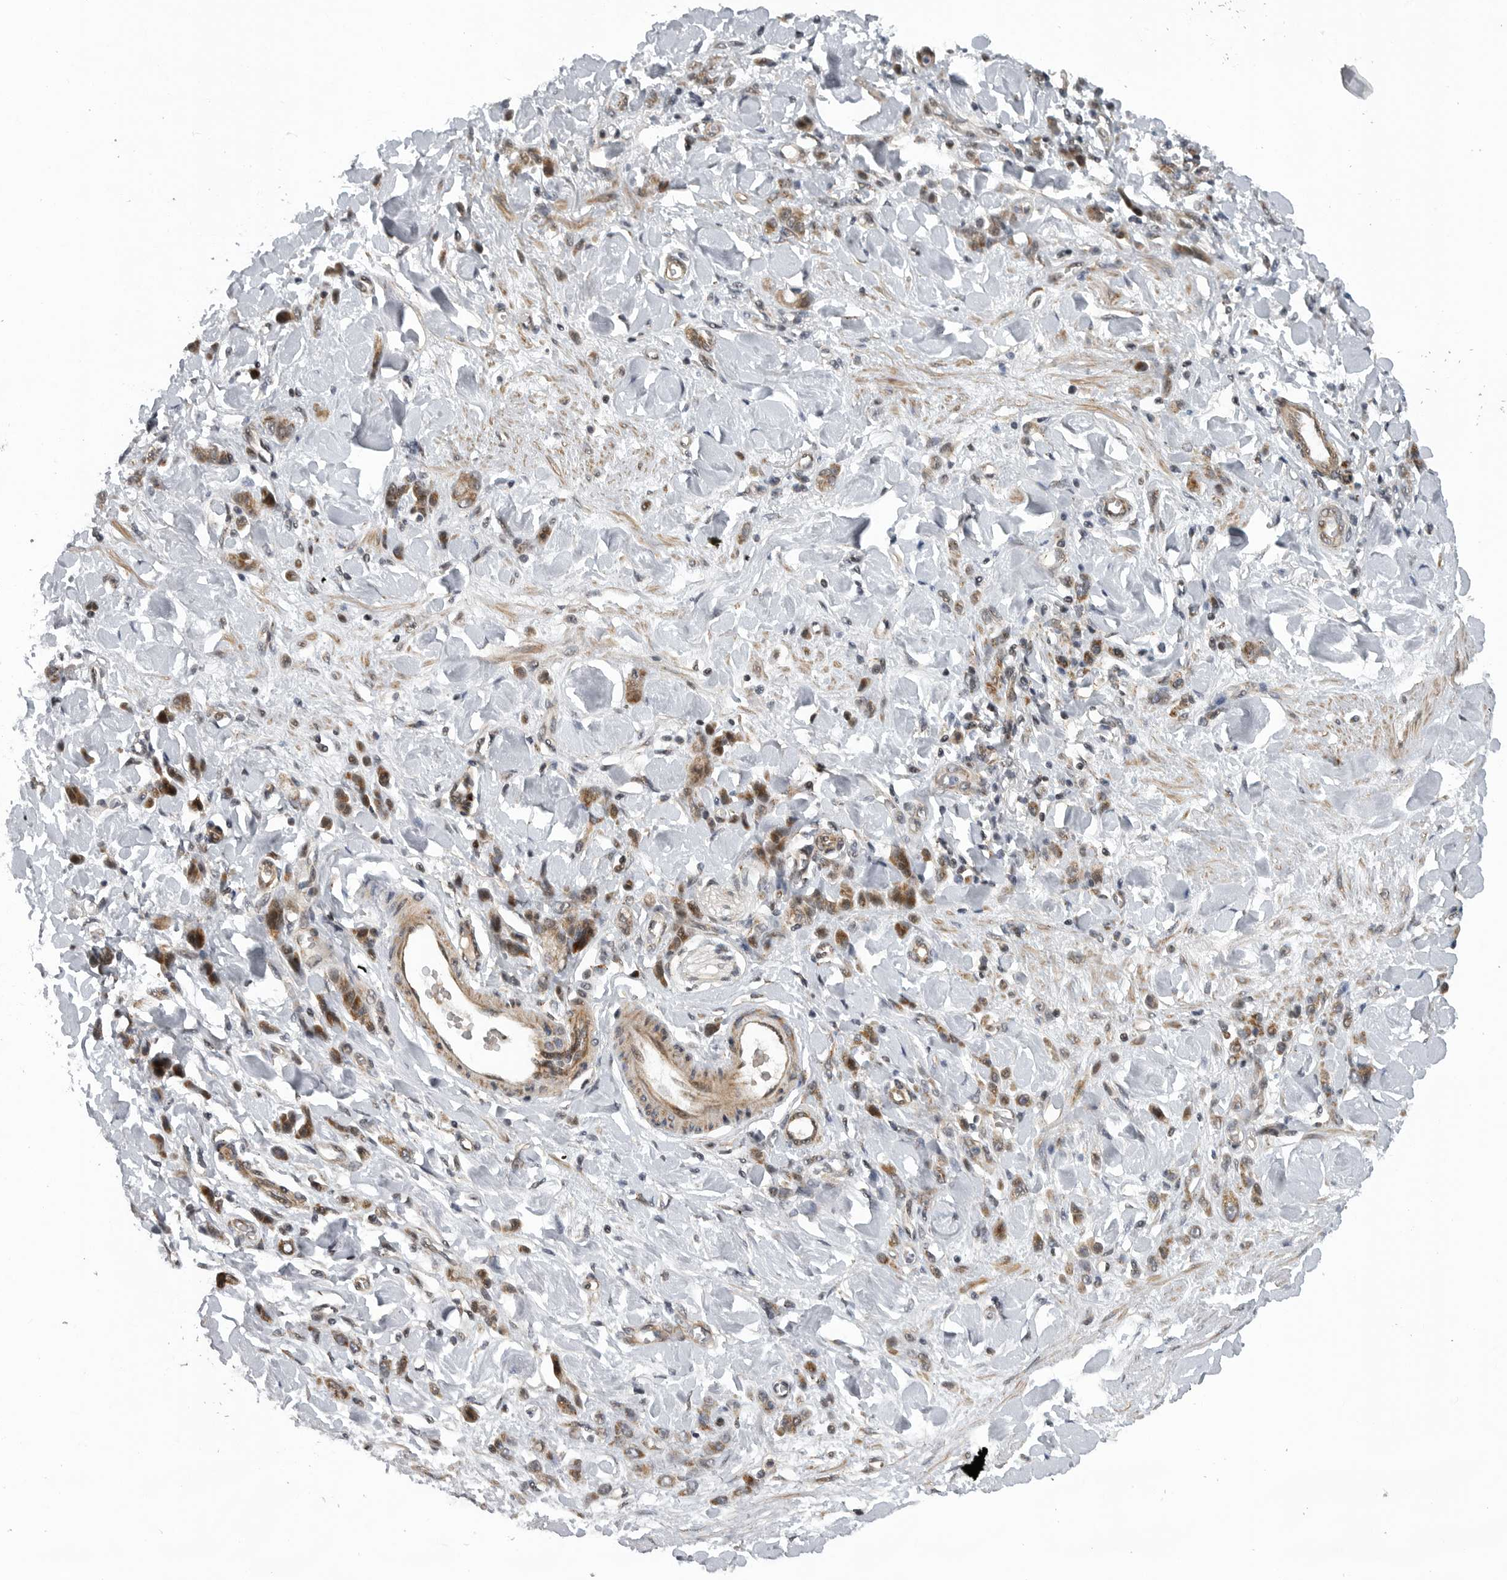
{"staining": {"intensity": "moderate", "quantity": ">75%", "location": "cytoplasmic/membranous"}, "tissue": "stomach cancer", "cell_type": "Tumor cells", "image_type": "cancer", "snomed": [{"axis": "morphology", "description": "Normal tissue, NOS"}, {"axis": "morphology", "description": "Adenocarcinoma, NOS"}, {"axis": "topography", "description": "Stomach"}], "caption": "There is medium levels of moderate cytoplasmic/membranous expression in tumor cells of stomach adenocarcinoma, as demonstrated by immunohistochemical staining (brown color).", "gene": "TMPRSS11F", "patient": {"sex": "male", "age": 82}}